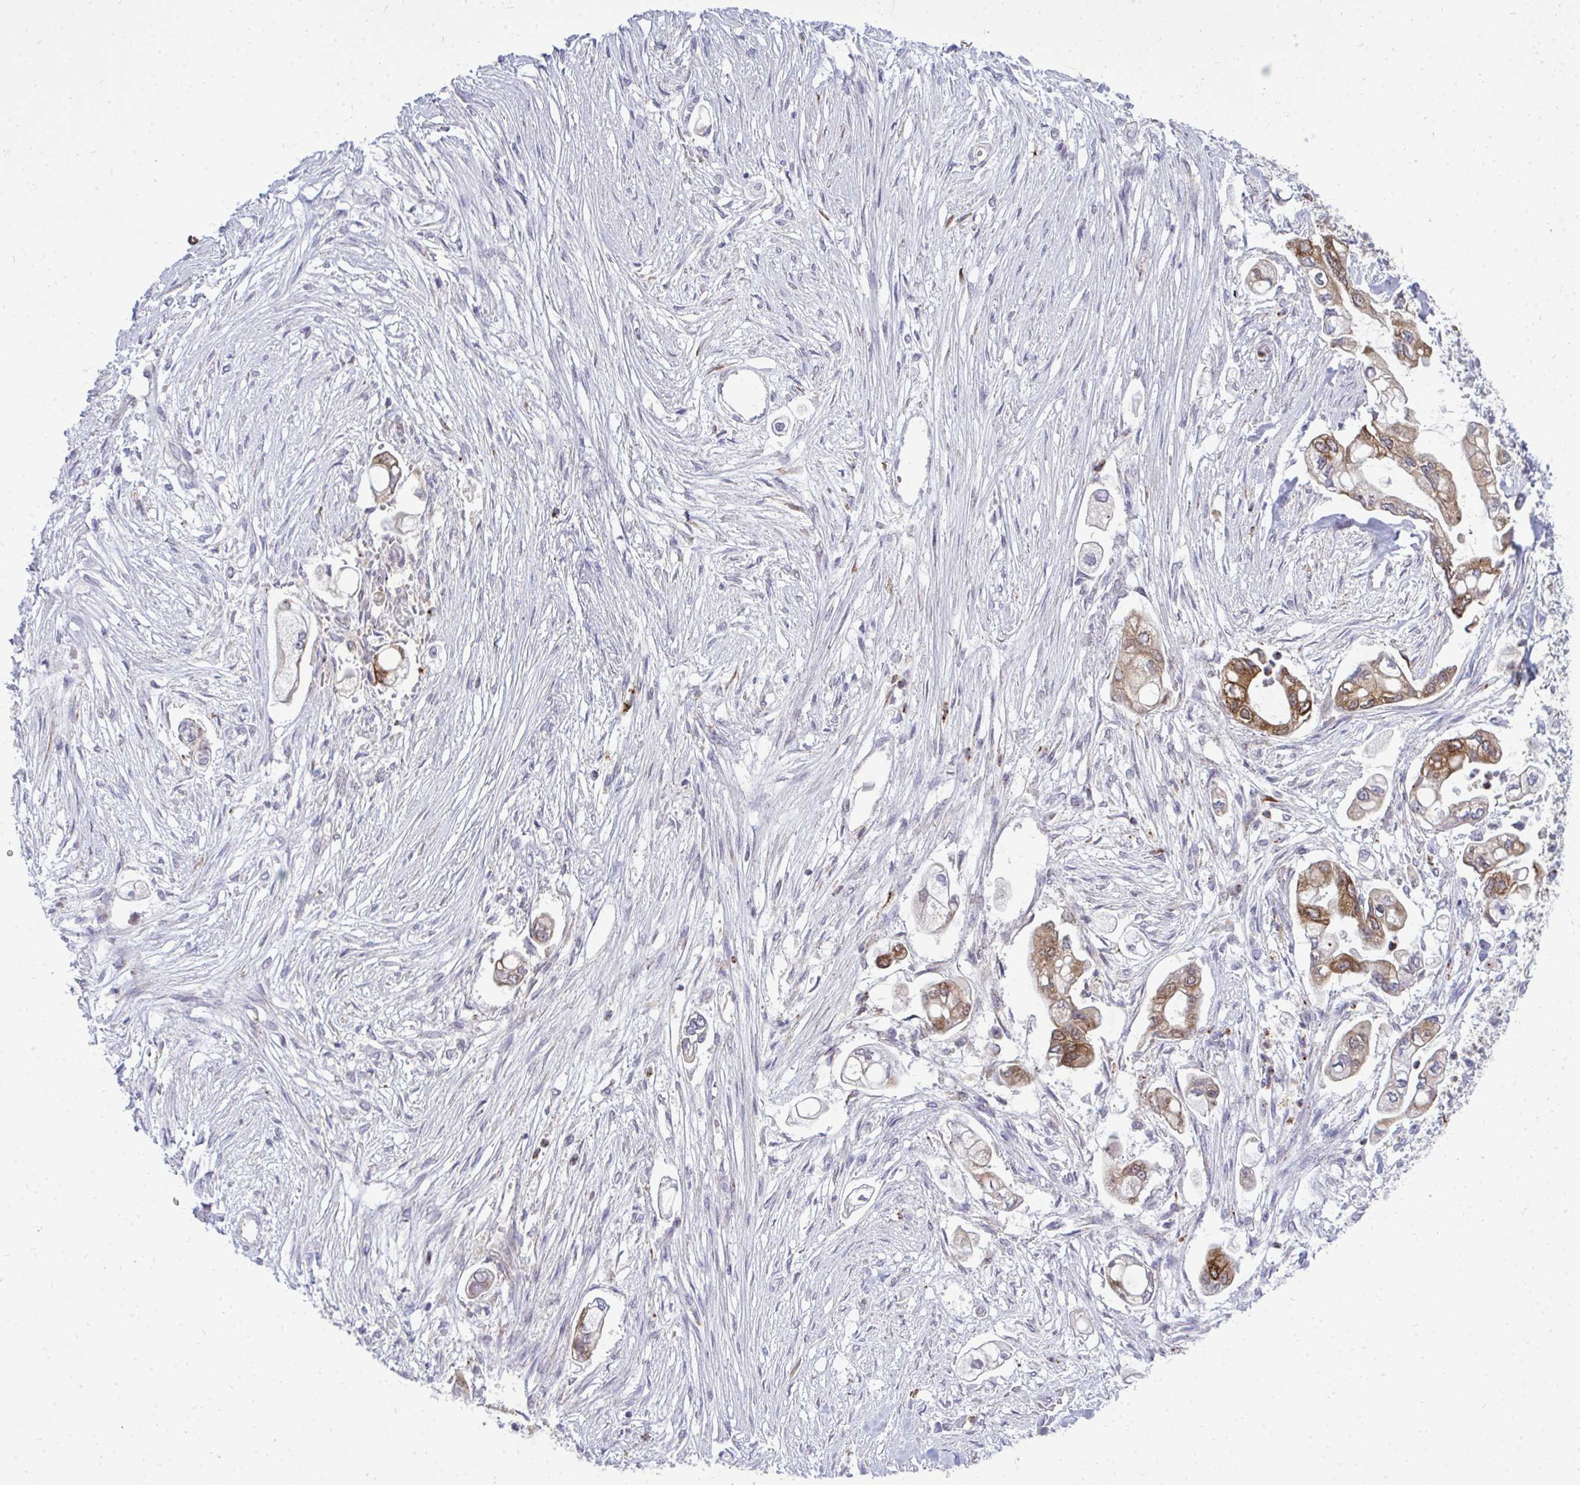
{"staining": {"intensity": "moderate", "quantity": "25%-75%", "location": "cytoplasmic/membranous"}, "tissue": "pancreatic cancer", "cell_type": "Tumor cells", "image_type": "cancer", "snomed": [{"axis": "morphology", "description": "Adenocarcinoma, NOS"}, {"axis": "topography", "description": "Pancreas"}], "caption": "A brown stain labels moderate cytoplasmic/membranous positivity of a protein in human pancreatic cancer tumor cells.", "gene": "ACSL5", "patient": {"sex": "female", "age": 69}}